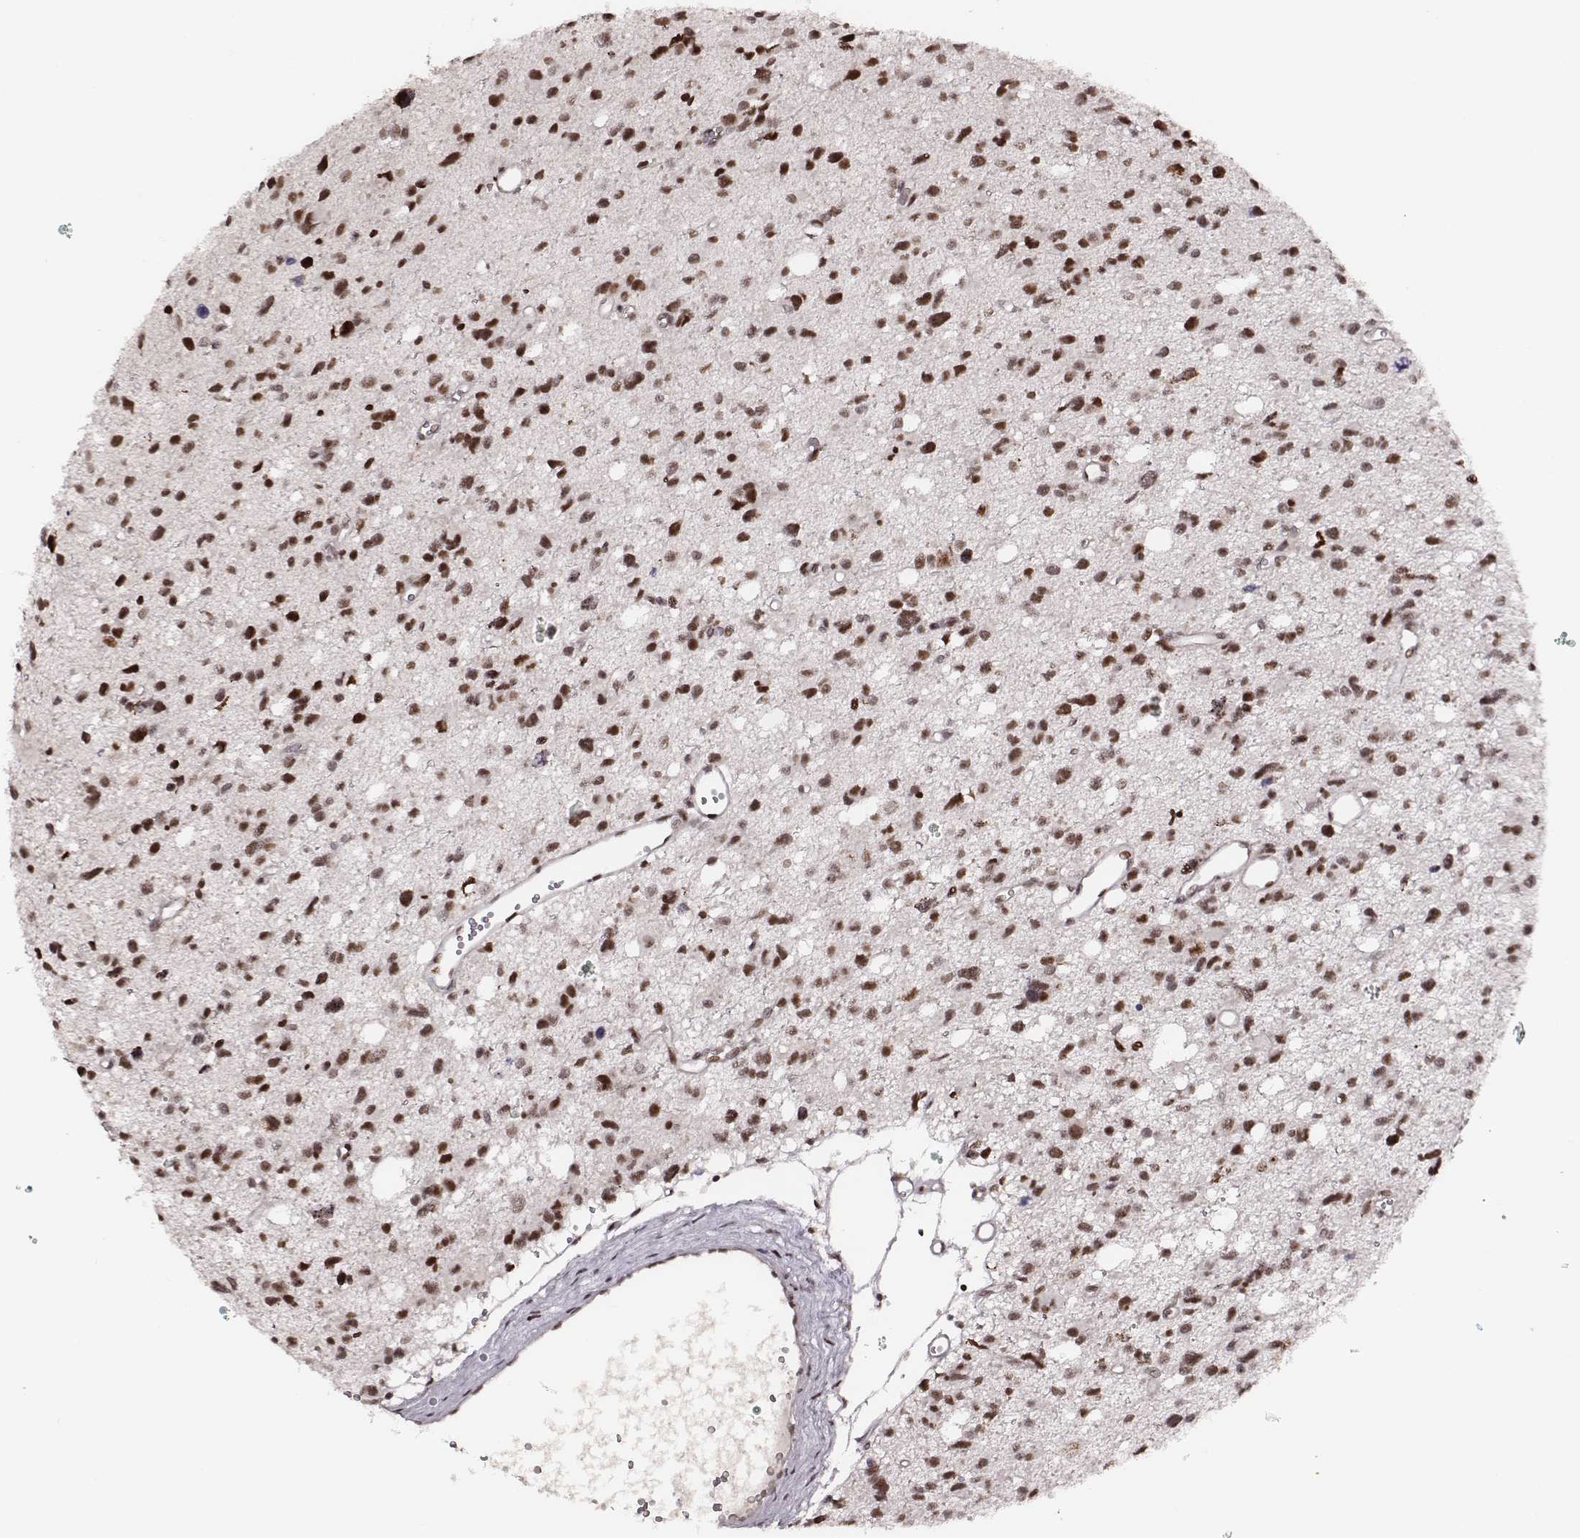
{"staining": {"intensity": "strong", "quantity": ">75%", "location": "nuclear"}, "tissue": "glioma", "cell_type": "Tumor cells", "image_type": "cancer", "snomed": [{"axis": "morphology", "description": "Glioma, malignant, High grade"}, {"axis": "topography", "description": "Brain"}], "caption": "A brown stain shows strong nuclear expression of a protein in glioma tumor cells. Immunohistochemistry stains the protein of interest in brown and the nuclei are stained blue.", "gene": "PPARA", "patient": {"sex": "male", "age": 23}}